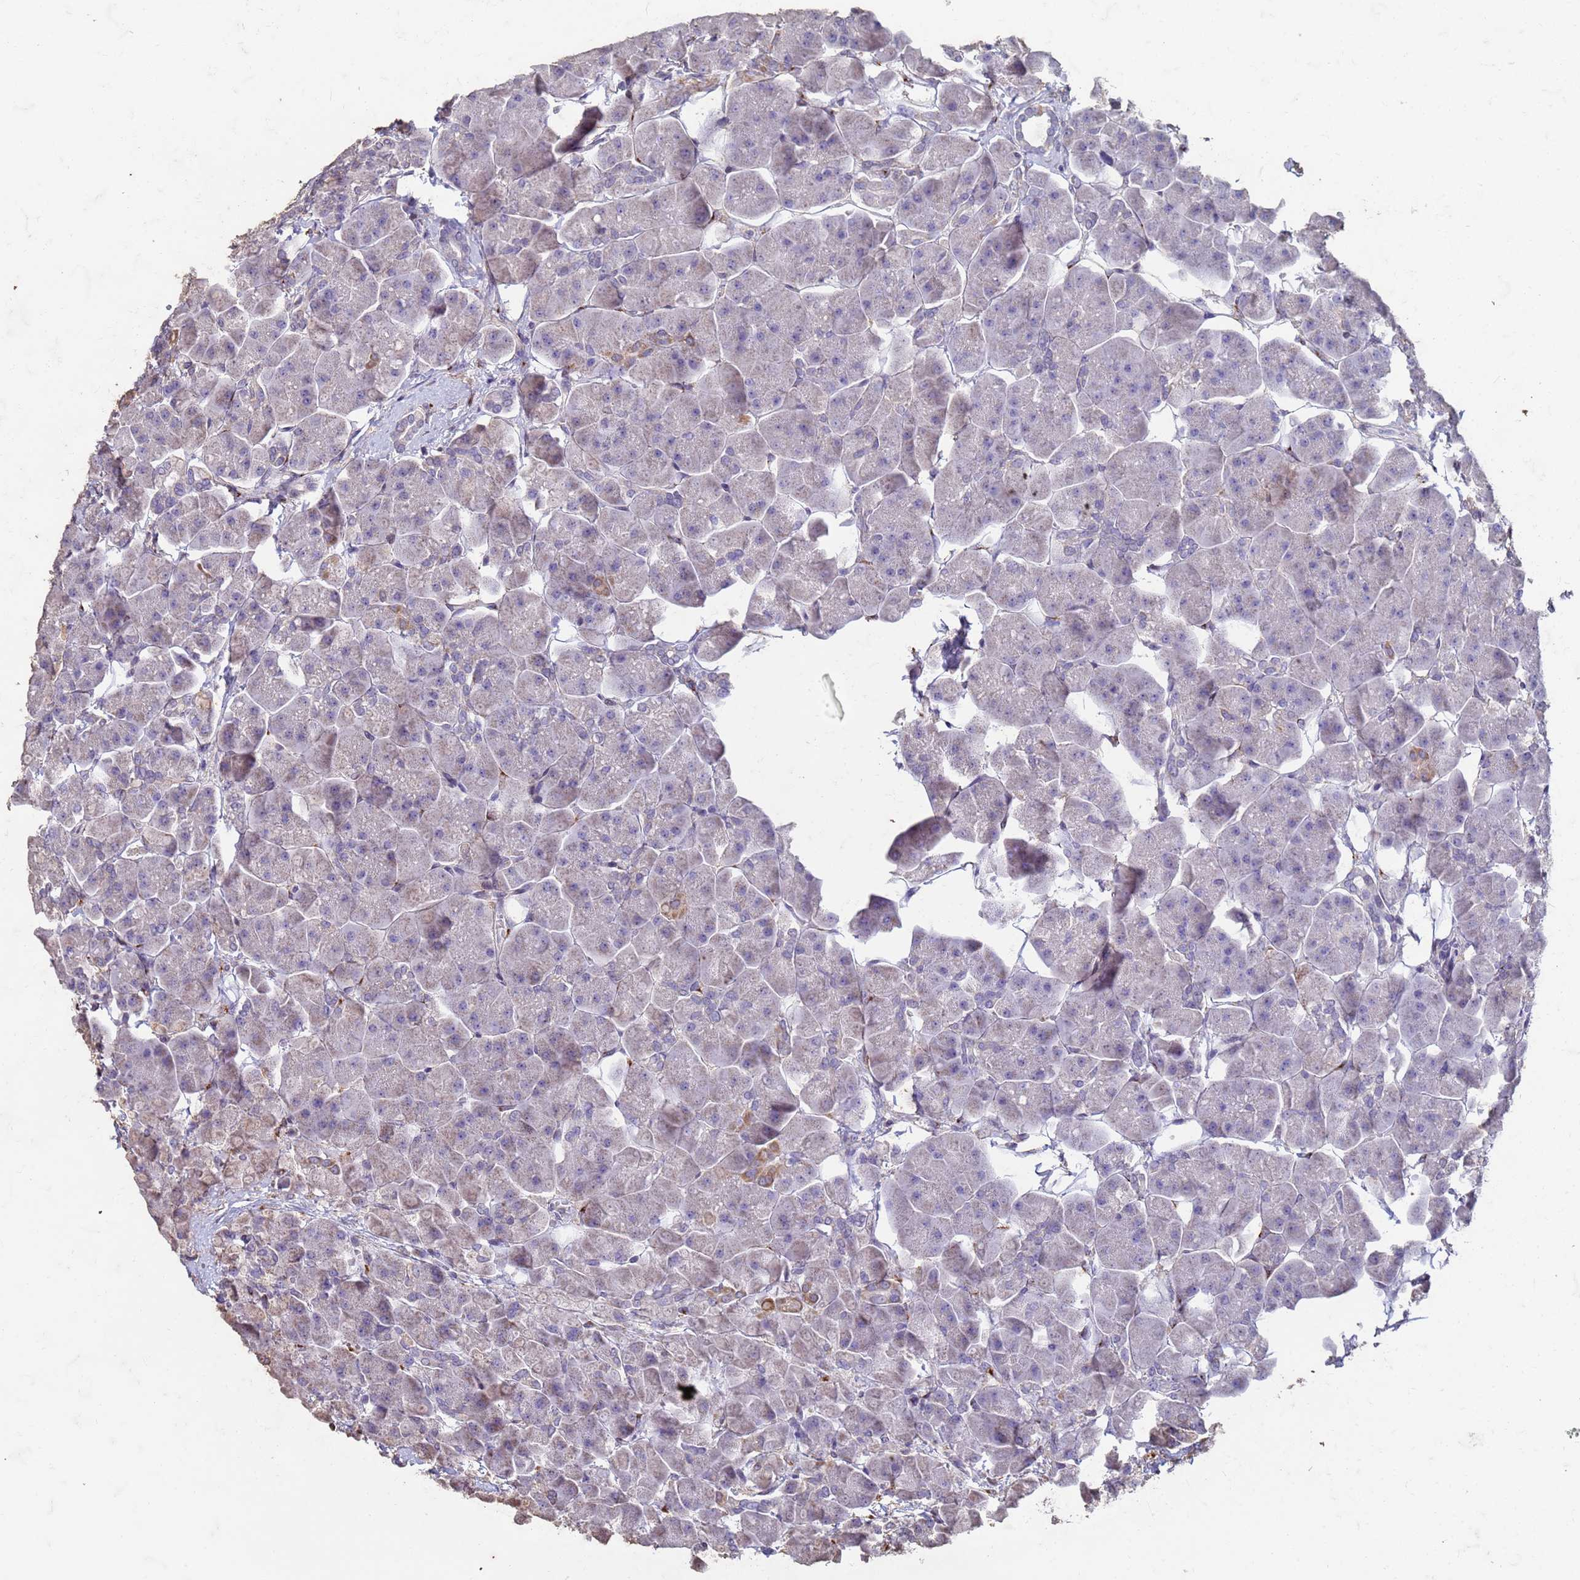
{"staining": {"intensity": "weak", "quantity": "<25%", "location": "cytoplasmic/membranous"}, "tissue": "pancreas", "cell_type": "Exocrine glandular cells", "image_type": "normal", "snomed": [{"axis": "morphology", "description": "Normal tissue, NOS"}, {"axis": "topography", "description": "Pancreas"}], "caption": "Photomicrograph shows no protein positivity in exocrine glandular cells of unremarkable pancreas.", "gene": "SLC25A15", "patient": {"sex": "male", "age": 66}}